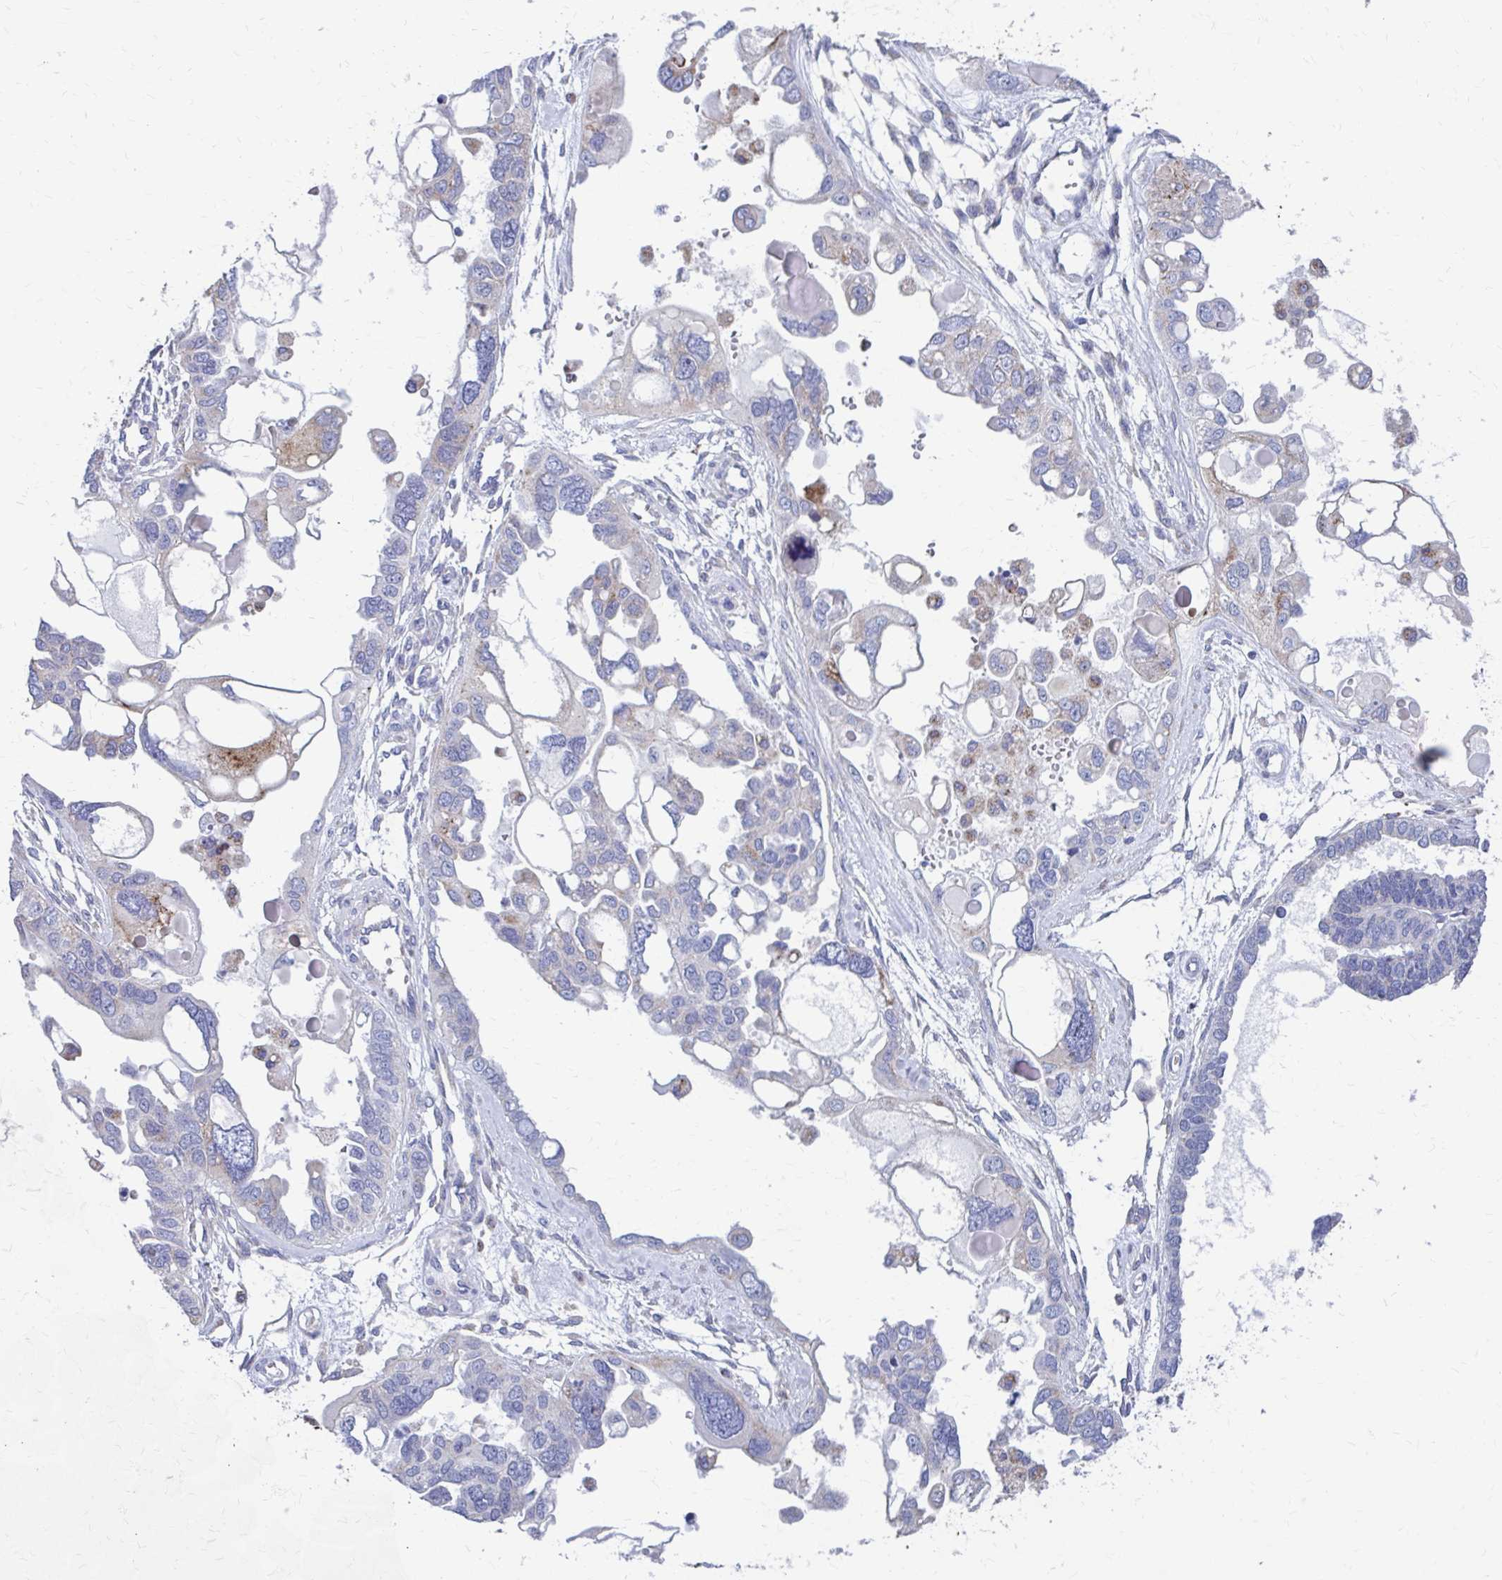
{"staining": {"intensity": "negative", "quantity": "none", "location": "none"}, "tissue": "ovarian cancer", "cell_type": "Tumor cells", "image_type": "cancer", "snomed": [{"axis": "morphology", "description": "Cystadenocarcinoma, serous, NOS"}, {"axis": "topography", "description": "Ovary"}], "caption": "Ovarian serous cystadenocarcinoma stained for a protein using immunohistochemistry demonstrates no expression tumor cells.", "gene": "FKBP2", "patient": {"sex": "female", "age": 51}}